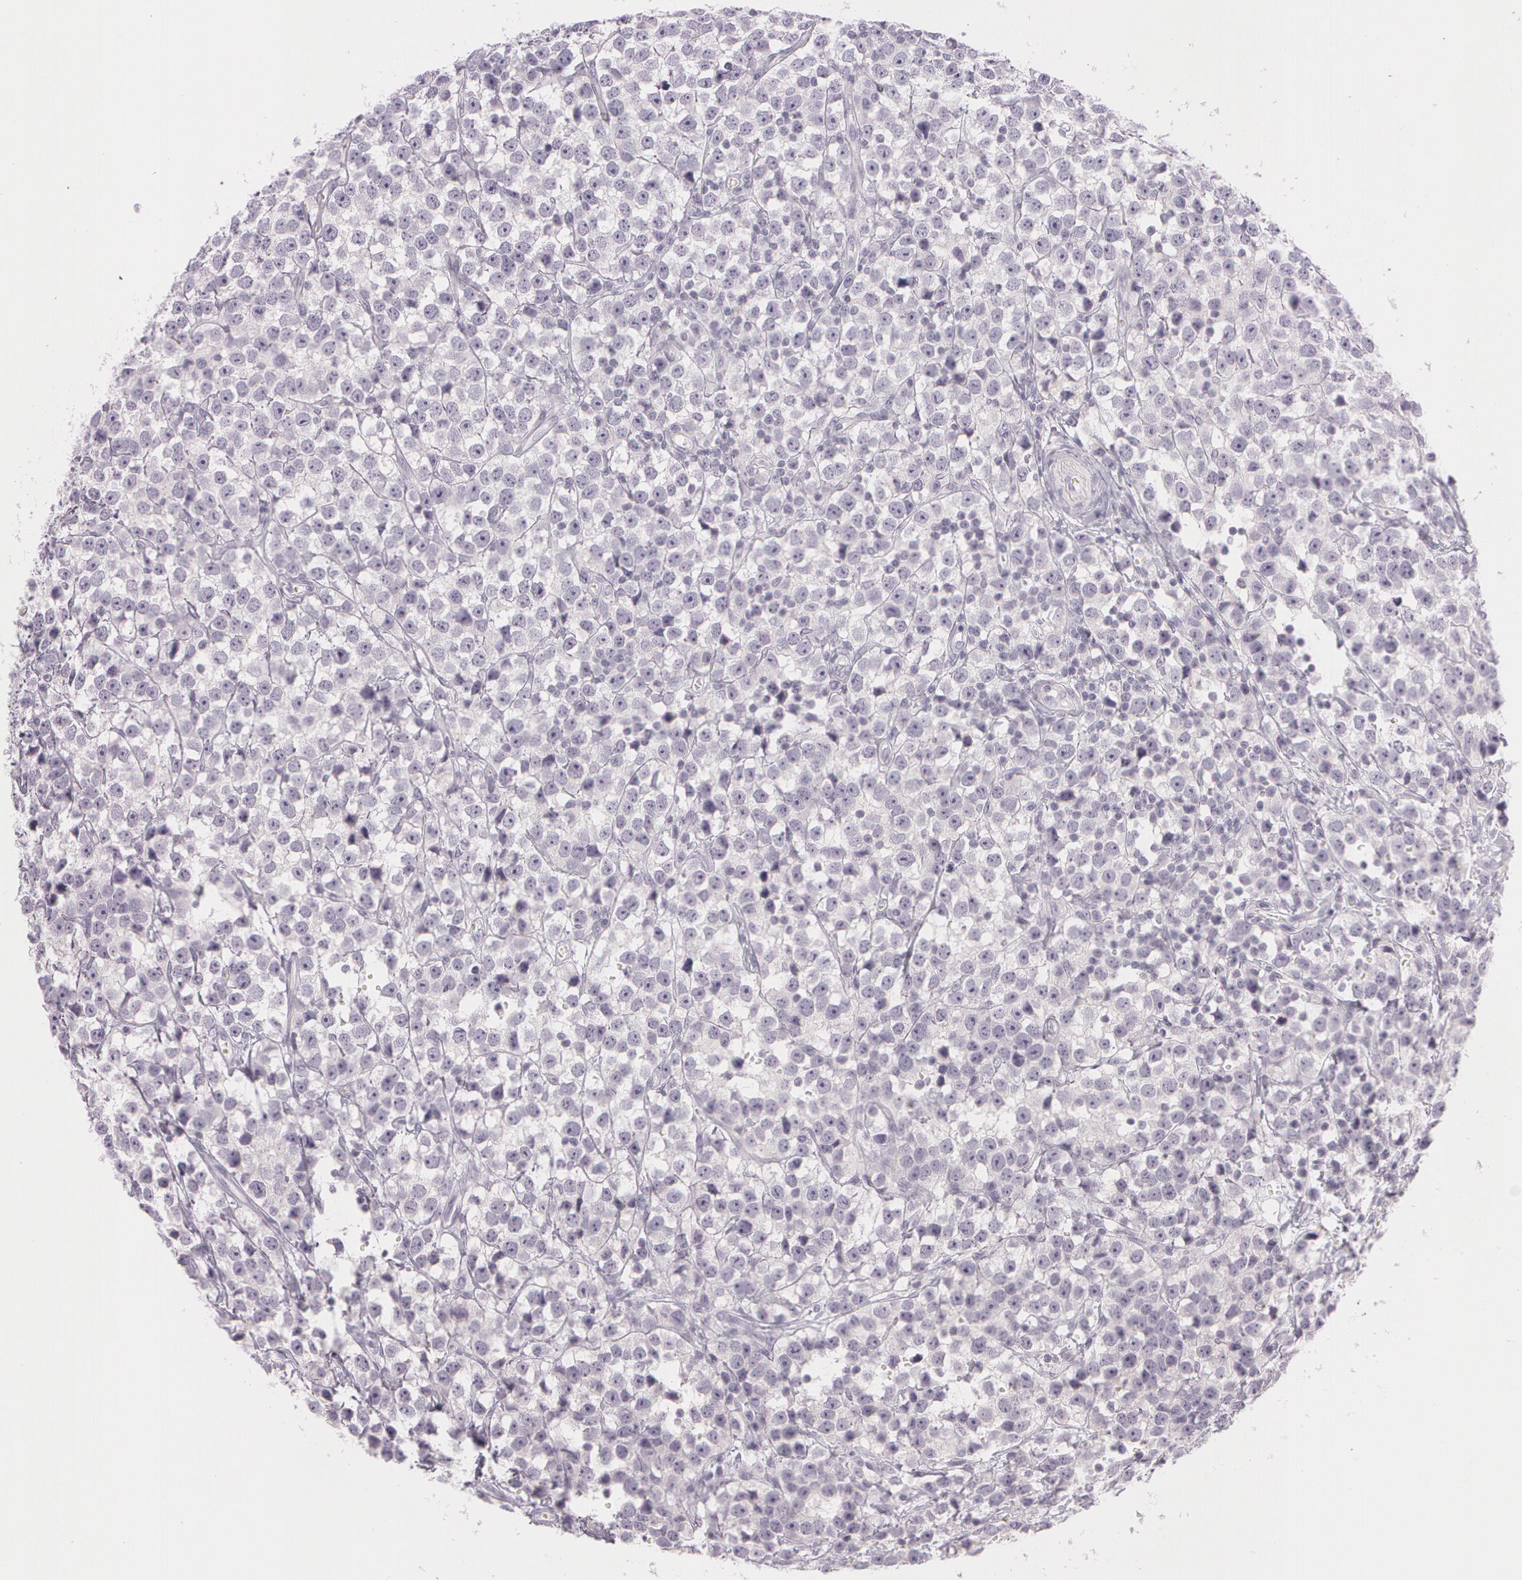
{"staining": {"intensity": "negative", "quantity": "none", "location": "none"}, "tissue": "testis cancer", "cell_type": "Tumor cells", "image_type": "cancer", "snomed": [{"axis": "morphology", "description": "Seminoma, NOS"}, {"axis": "topography", "description": "Testis"}], "caption": "Immunohistochemistry photomicrograph of neoplastic tissue: testis seminoma stained with DAB displays no significant protein staining in tumor cells.", "gene": "OTC", "patient": {"sex": "male", "age": 25}}